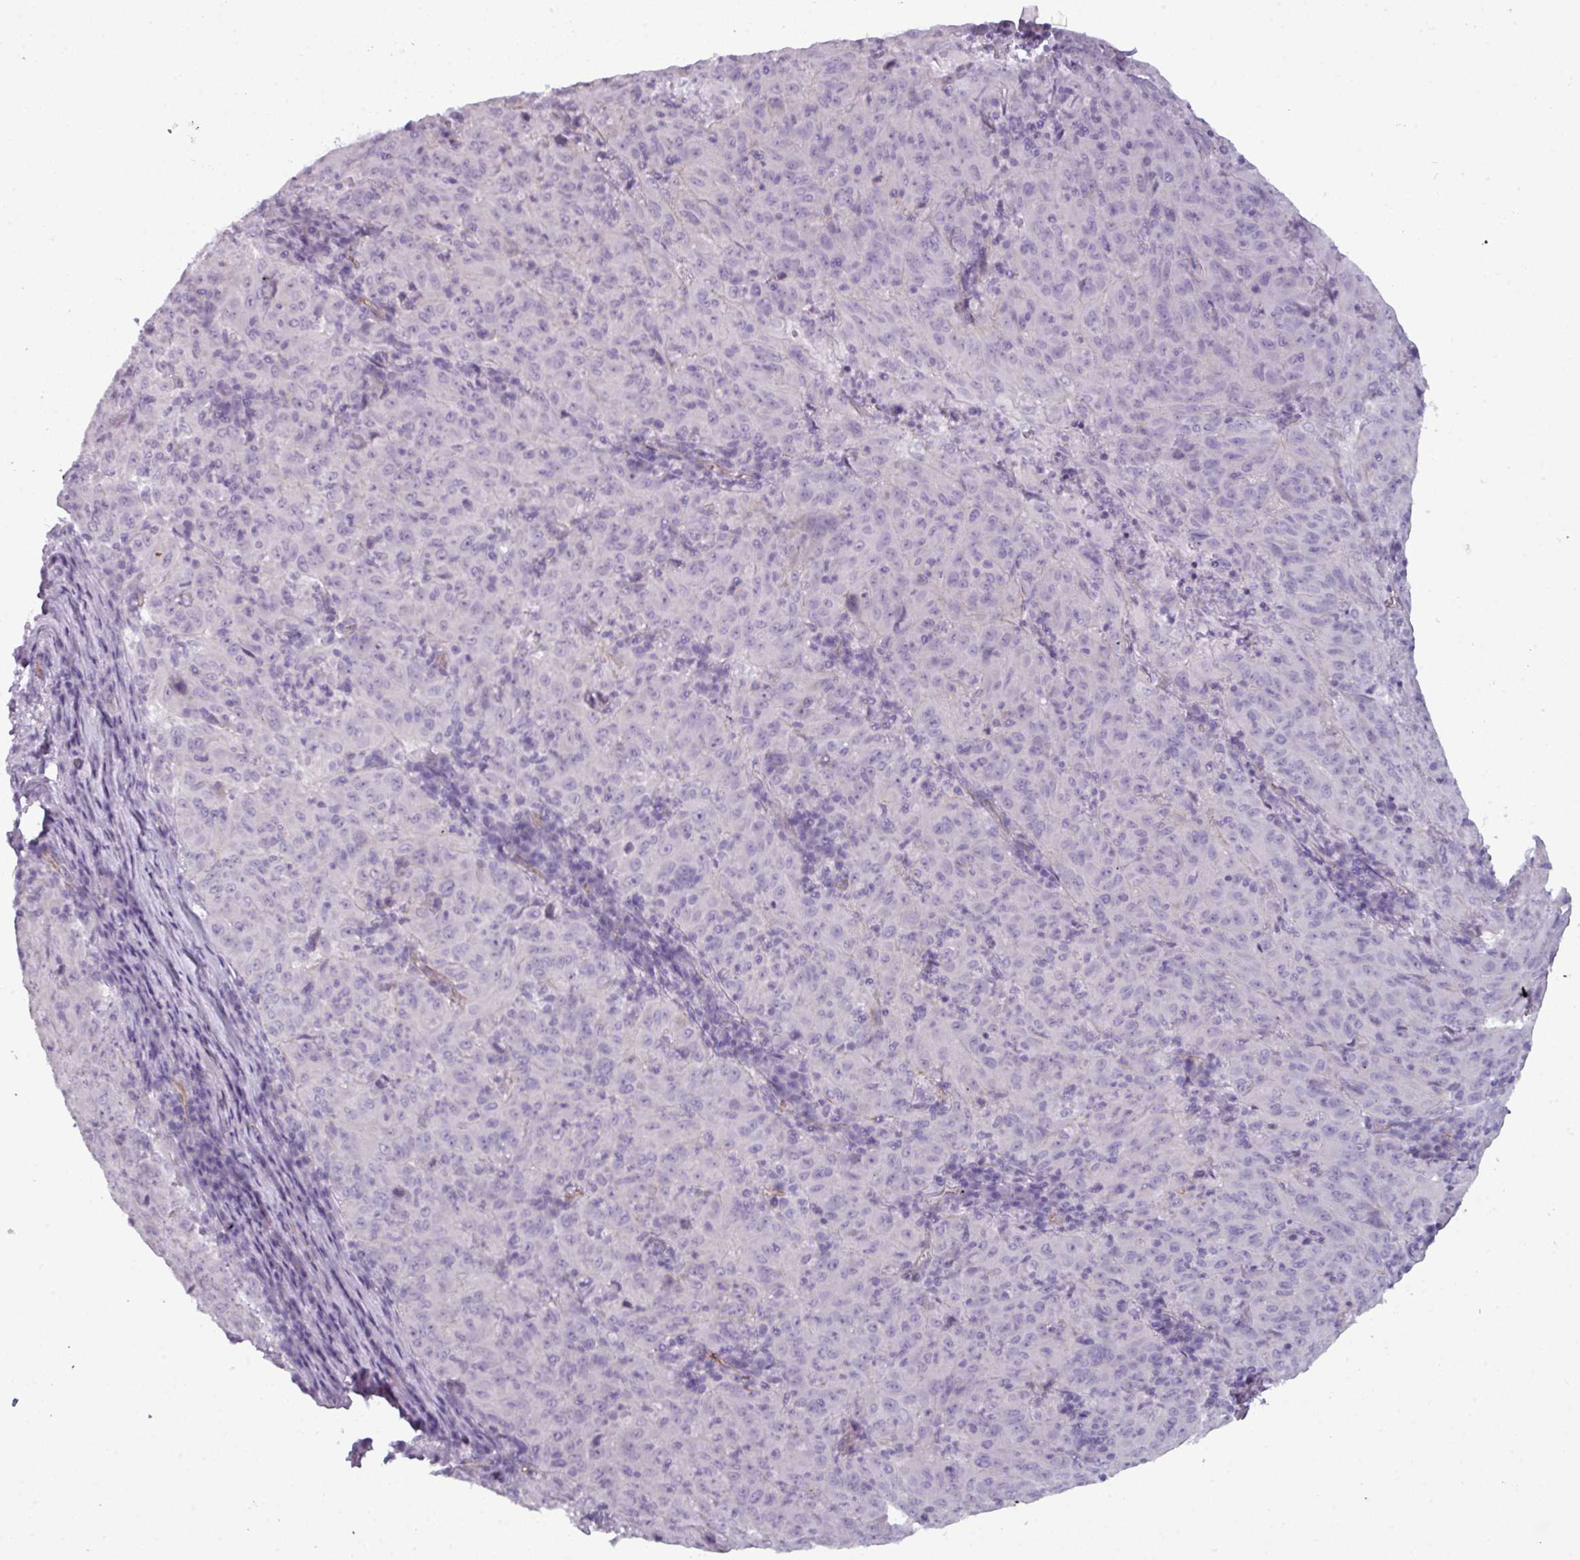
{"staining": {"intensity": "negative", "quantity": "none", "location": "none"}, "tissue": "pancreatic cancer", "cell_type": "Tumor cells", "image_type": "cancer", "snomed": [{"axis": "morphology", "description": "Adenocarcinoma, NOS"}, {"axis": "topography", "description": "Pancreas"}], "caption": "High power microscopy histopathology image of an immunohistochemistry photomicrograph of pancreatic cancer (adenocarcinoma), revealing no significant positivity in tumor cells.", "gene": "AREL1", "patient": {"sex": "male", "age": 63}}